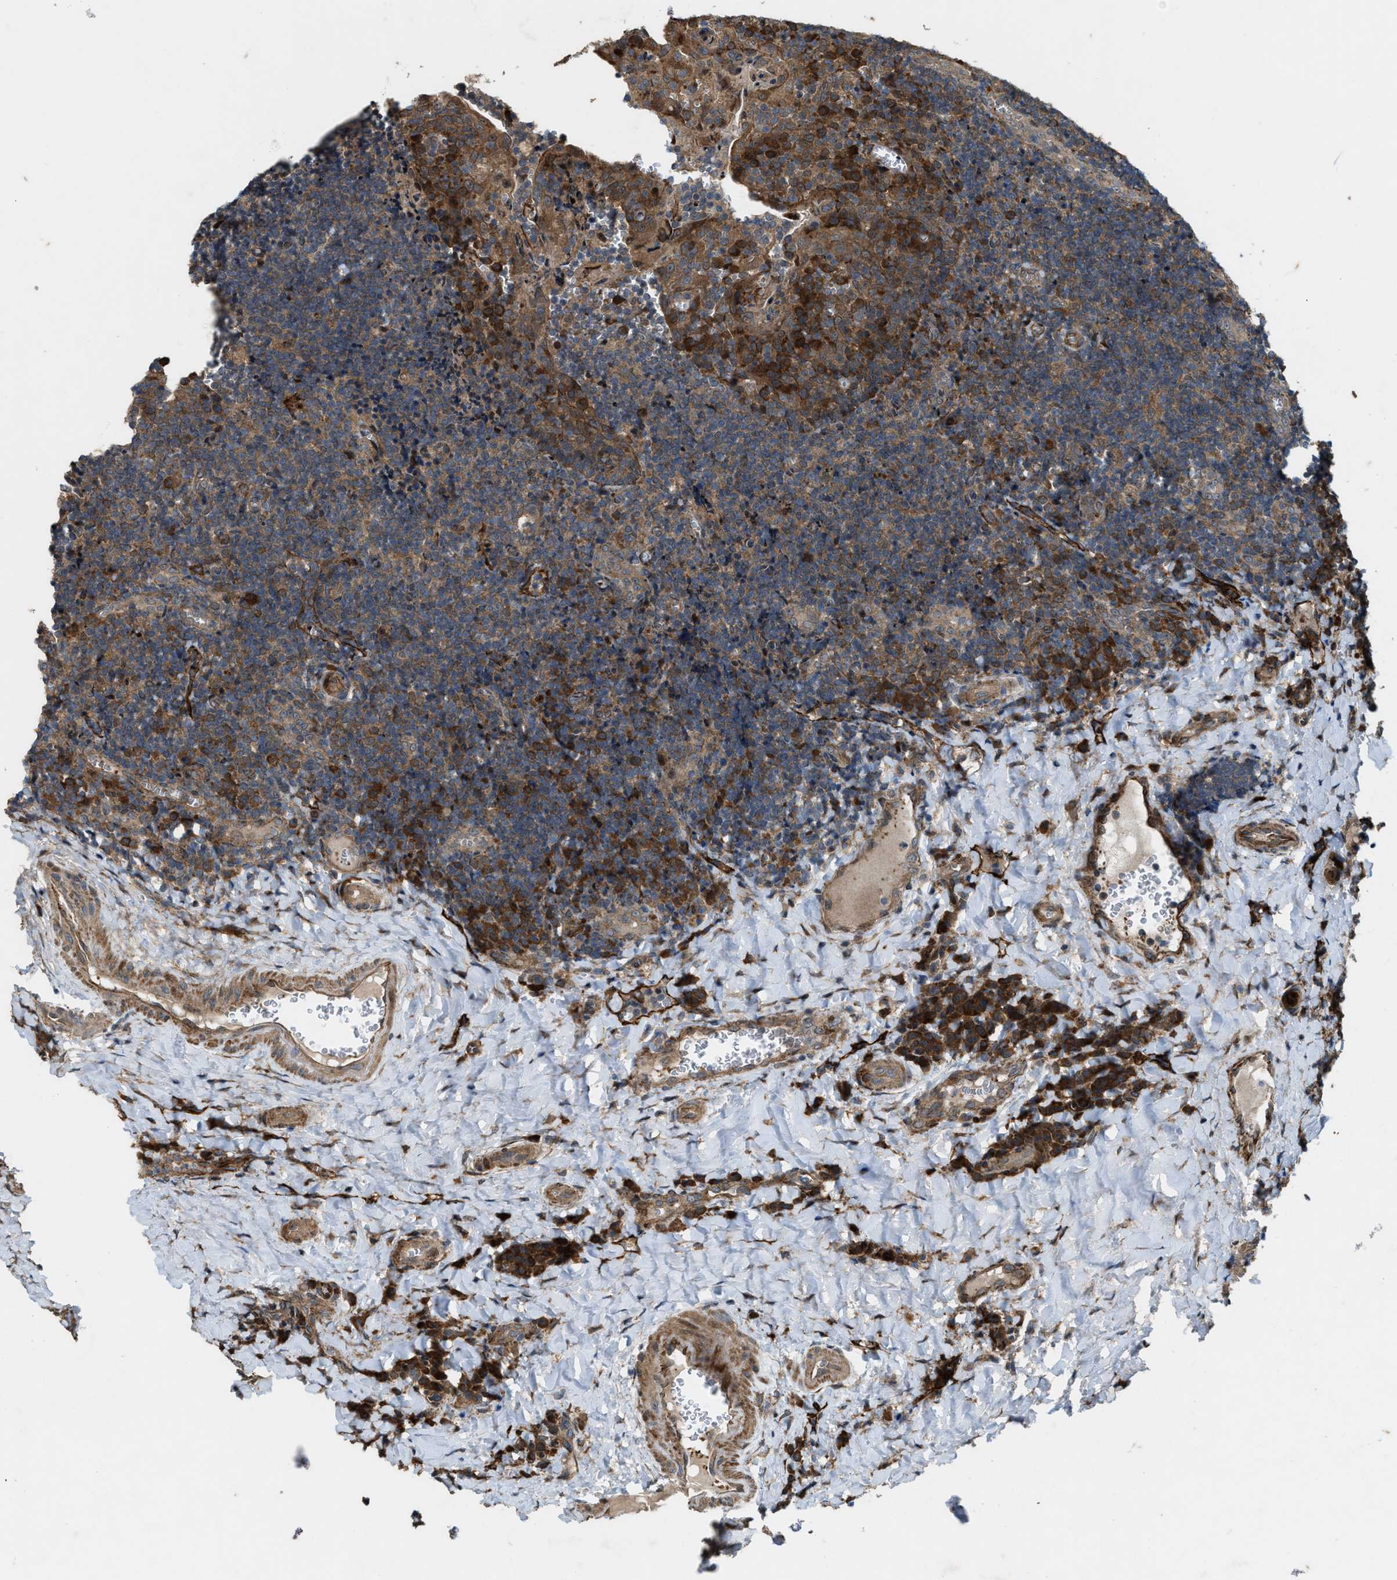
{"staining": {"intensity": "moderate", "quantity": ">75%", "location": "cytoplasmic/membranous"}, "tissue": "tonsil", "cell_type": "Germinal center cells", "image_type": "normal", "snomed": [{"axis": "morphology", "description": "Normal tissue, NOS"}, {"axis": "morphology", "description": "Inflammation, NOS"}, {"axis": "topography", "description": "Tonsil"}], "caption": "A brown stain highlights moderate cytoplasmic/membranous expression of a protein in germinal center cells of benign human tonsil. The staining was performed using DAB (3,3'-diaminobenzidine) to visualize the protein expression in brown, while the nuclei were stained in blue with hematoxylin (Magnification: 20x).", "gene": "LRRC72", "patient": {"sex": "female", "age": 31}}